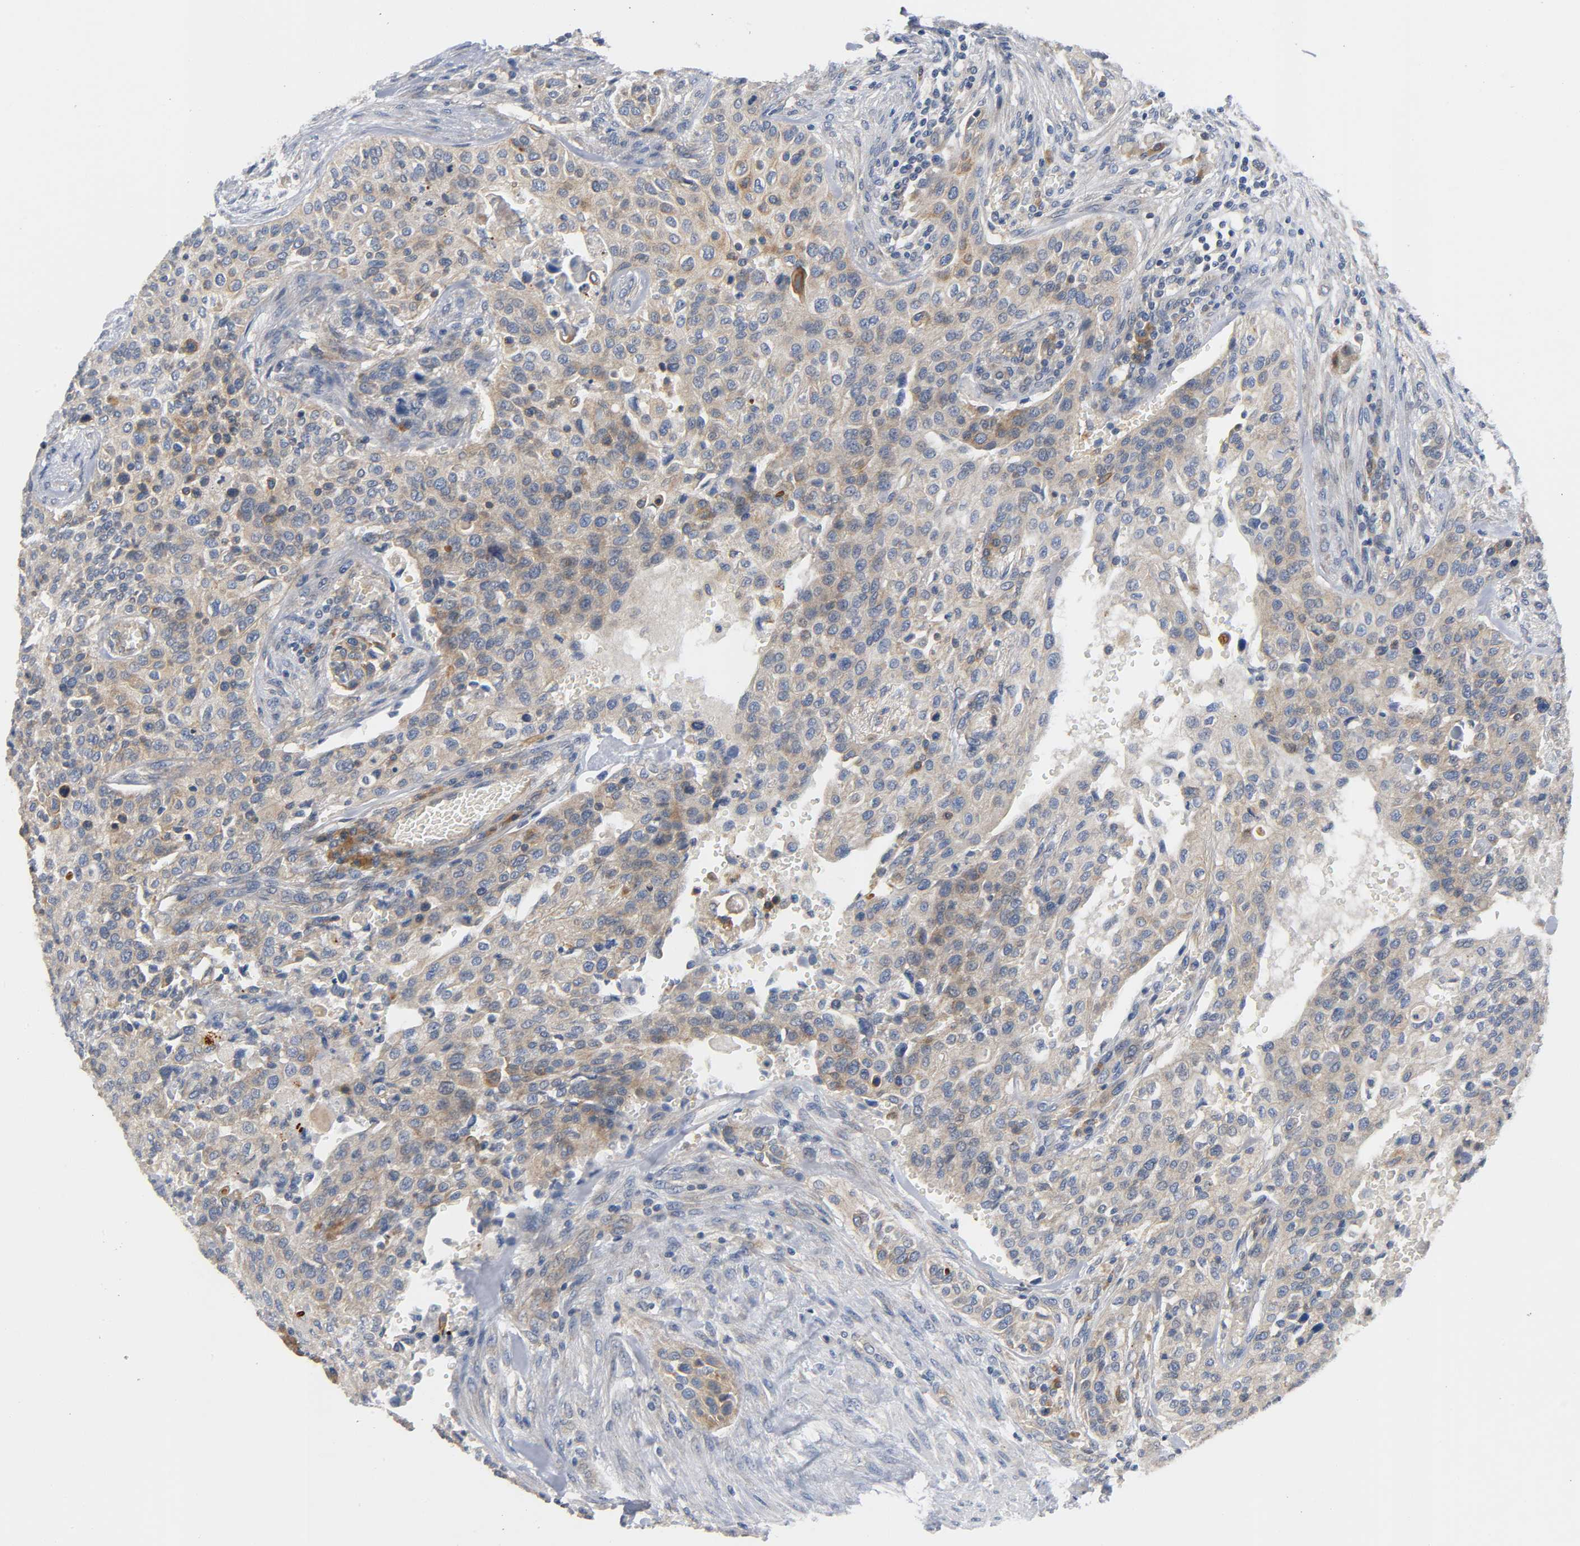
{"staining": {"intensity": "moderate", "quantity": ">75%", "location": "cytoplasmic/membranous"}, "tissue": "urothelial cancer", "cell_type": "Tumor cells", "image_type": "cancer", "snomed": [{"axis": "morphology", "description": "Urothelial carcinoma, High grade"}, {"axis": "topography", "description": "Urinary bladder"}], "caption": "A high-resolution histopathology image shows IHC staining of urothelial cancer, which exhibits moderate cytoplasmic/membranous staining in about >75% of tumor cells.", "gene": "HDAC6", "patient": {"sex": "male", "age": 74}}